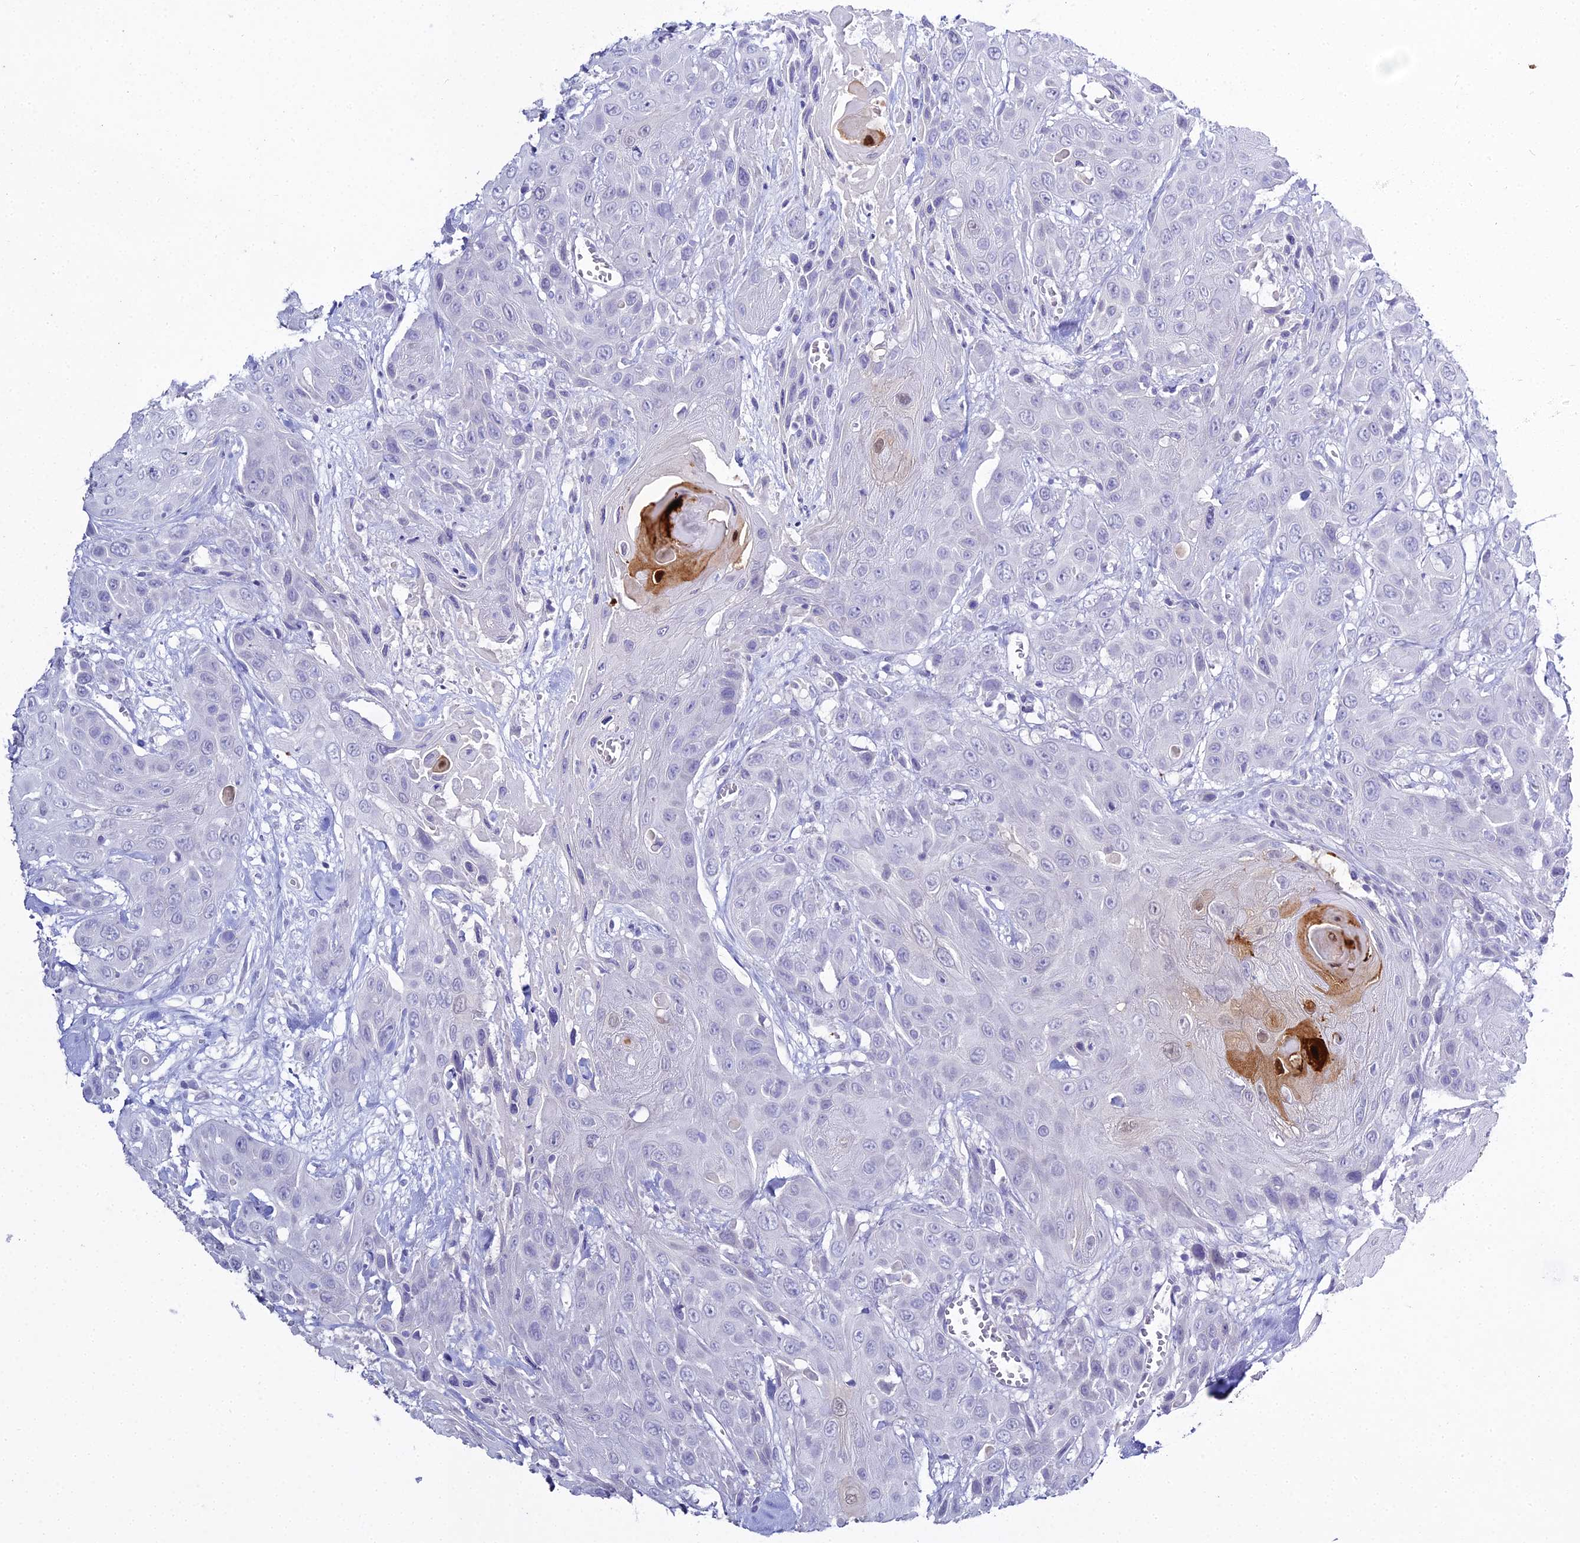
{"staining": {"intensity": "strong", "quantity": "<25%", "location": "cytoplasmic/membranous,nuclear"}, "tissue": "head and neck cancer", "cell_type": "Tumor cells", "image_type": "cancer", "snomed": [{"axis": "morphology", "description": "Squamous cell carcinoma, NOS"}, {"axis": "topography", "description": "Head-Neck"}], "caption": "The photomicrograph shows staining of head and neck cancer, revealing strong cytoplasmic/membranous and nuclear protein positivity (brown color) within tumor cells.", "gene": "S100A7", "patient": {"sex": "male", "age": 81}}